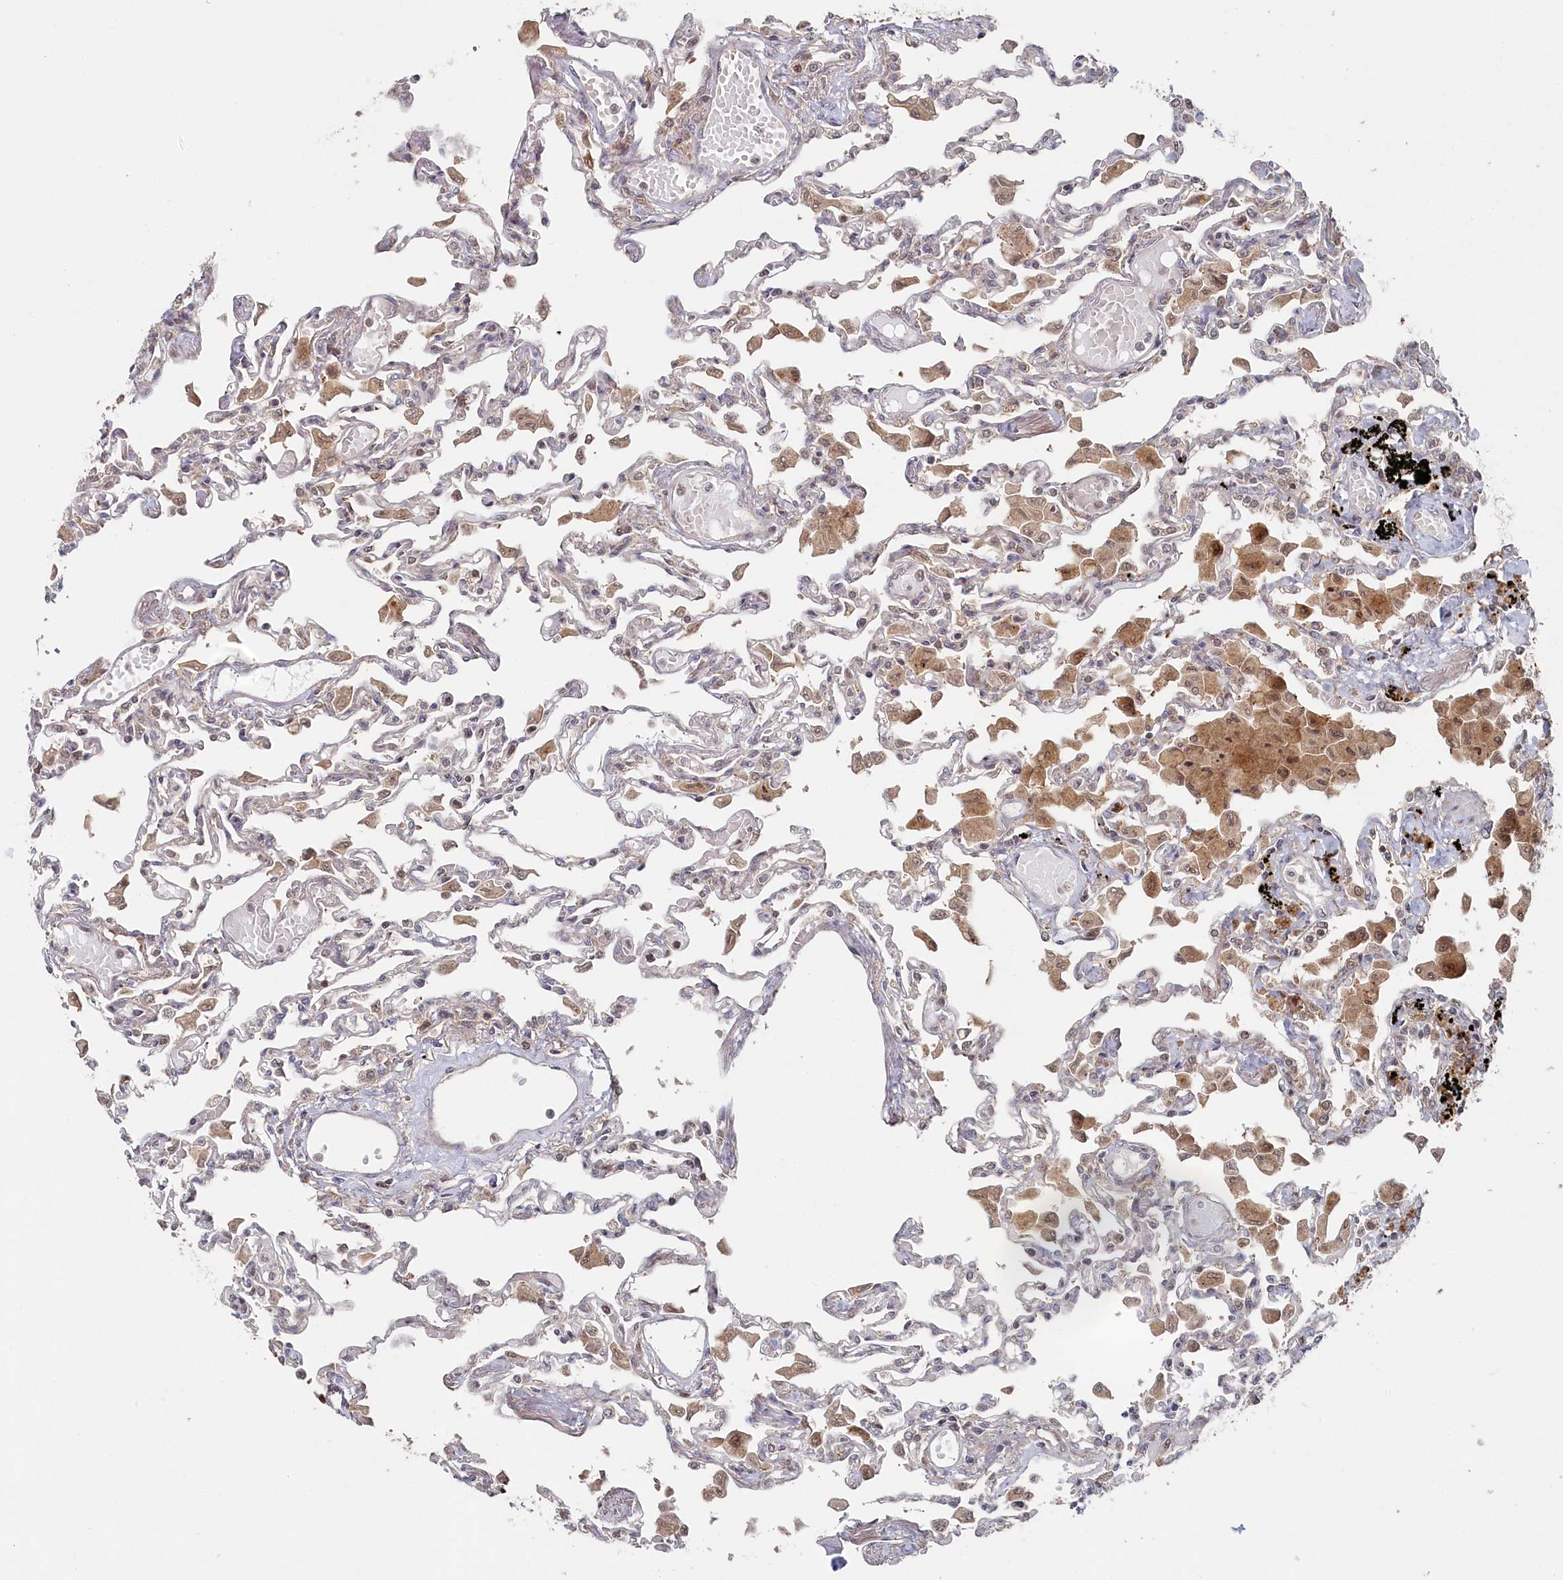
{"staining": {"intensity": "moderate", "quantity": "<25%", "location": "cytoplasmic/membranous"}, "tissue": "lung", "cell_type": "Alveolar cells", "image_type": "normal", "snomed": [{"axis": "morphology", "description": "Normal tissue, NOS"}, {"axis": "topography", "description": "Bronchus"}, {"axis": "topography", "description": "Lung"}], "caption": "About <25% of alveolar cells in benign lung reveal moderate cytoplasmic/membranous protein positivity as visualized by brown immunohistochemical staining.", "gene": "WAPL", "patient": {"sex": "female", "age": 49}}